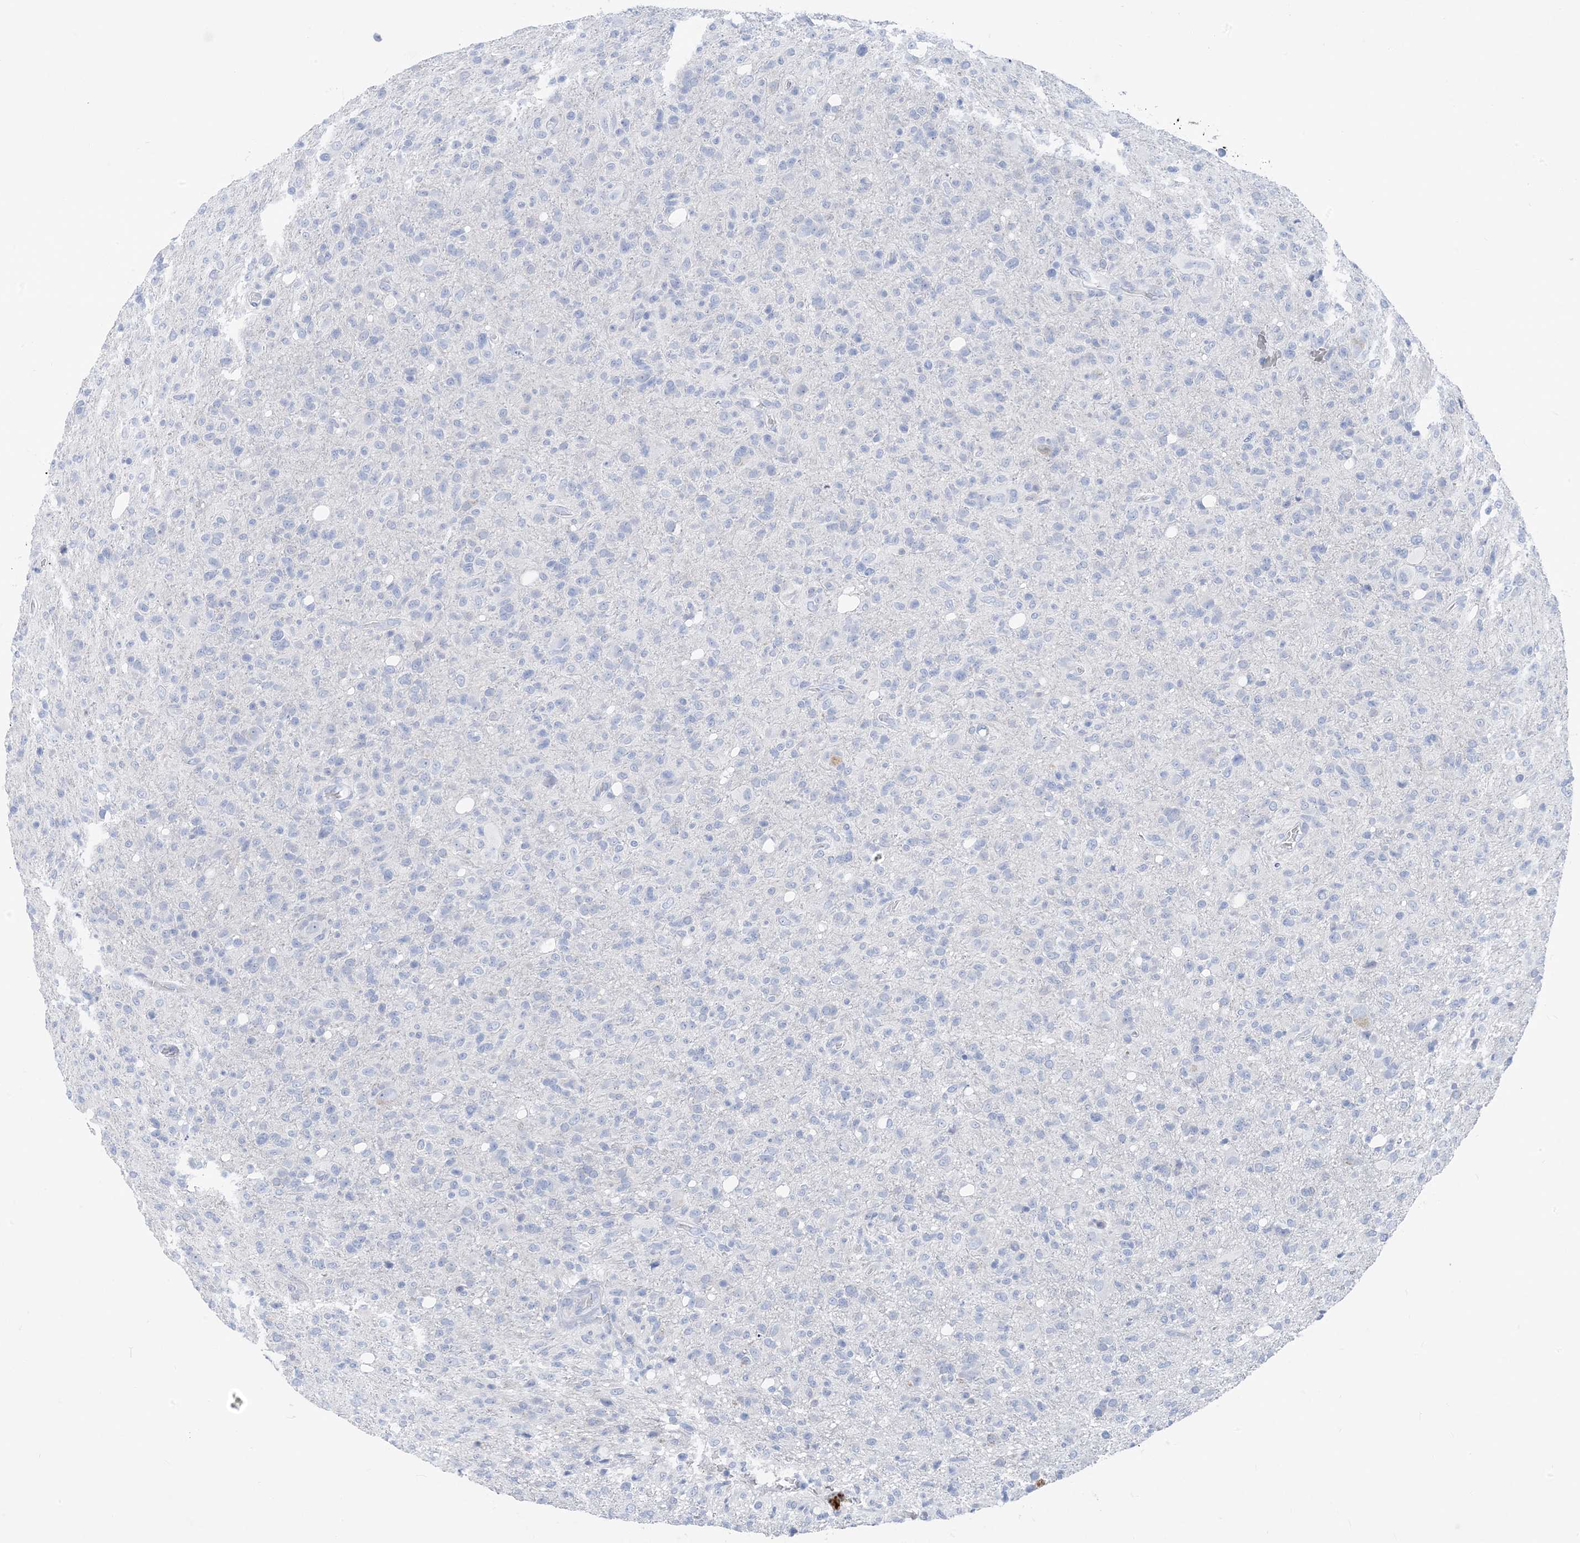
{"staining": {"intensity": "negative", "quantity": "none", "location": "none"}, "tissue": "glioma", "cell_type": "Tumor cells", "image_type": "cancer", "snomed": [{"axis": "morphology", "description": "Glioma, malignant, High grade"}, {"axis": "topography", "description": "Brain"}], "caption": "A high-resolution micrograph shows IHC staining of malignant glioma (high-grade), which shows no significant expression in tumor cells.", "gene": "SH3YL1", "patient": {"sex": "female", "age": 57}}